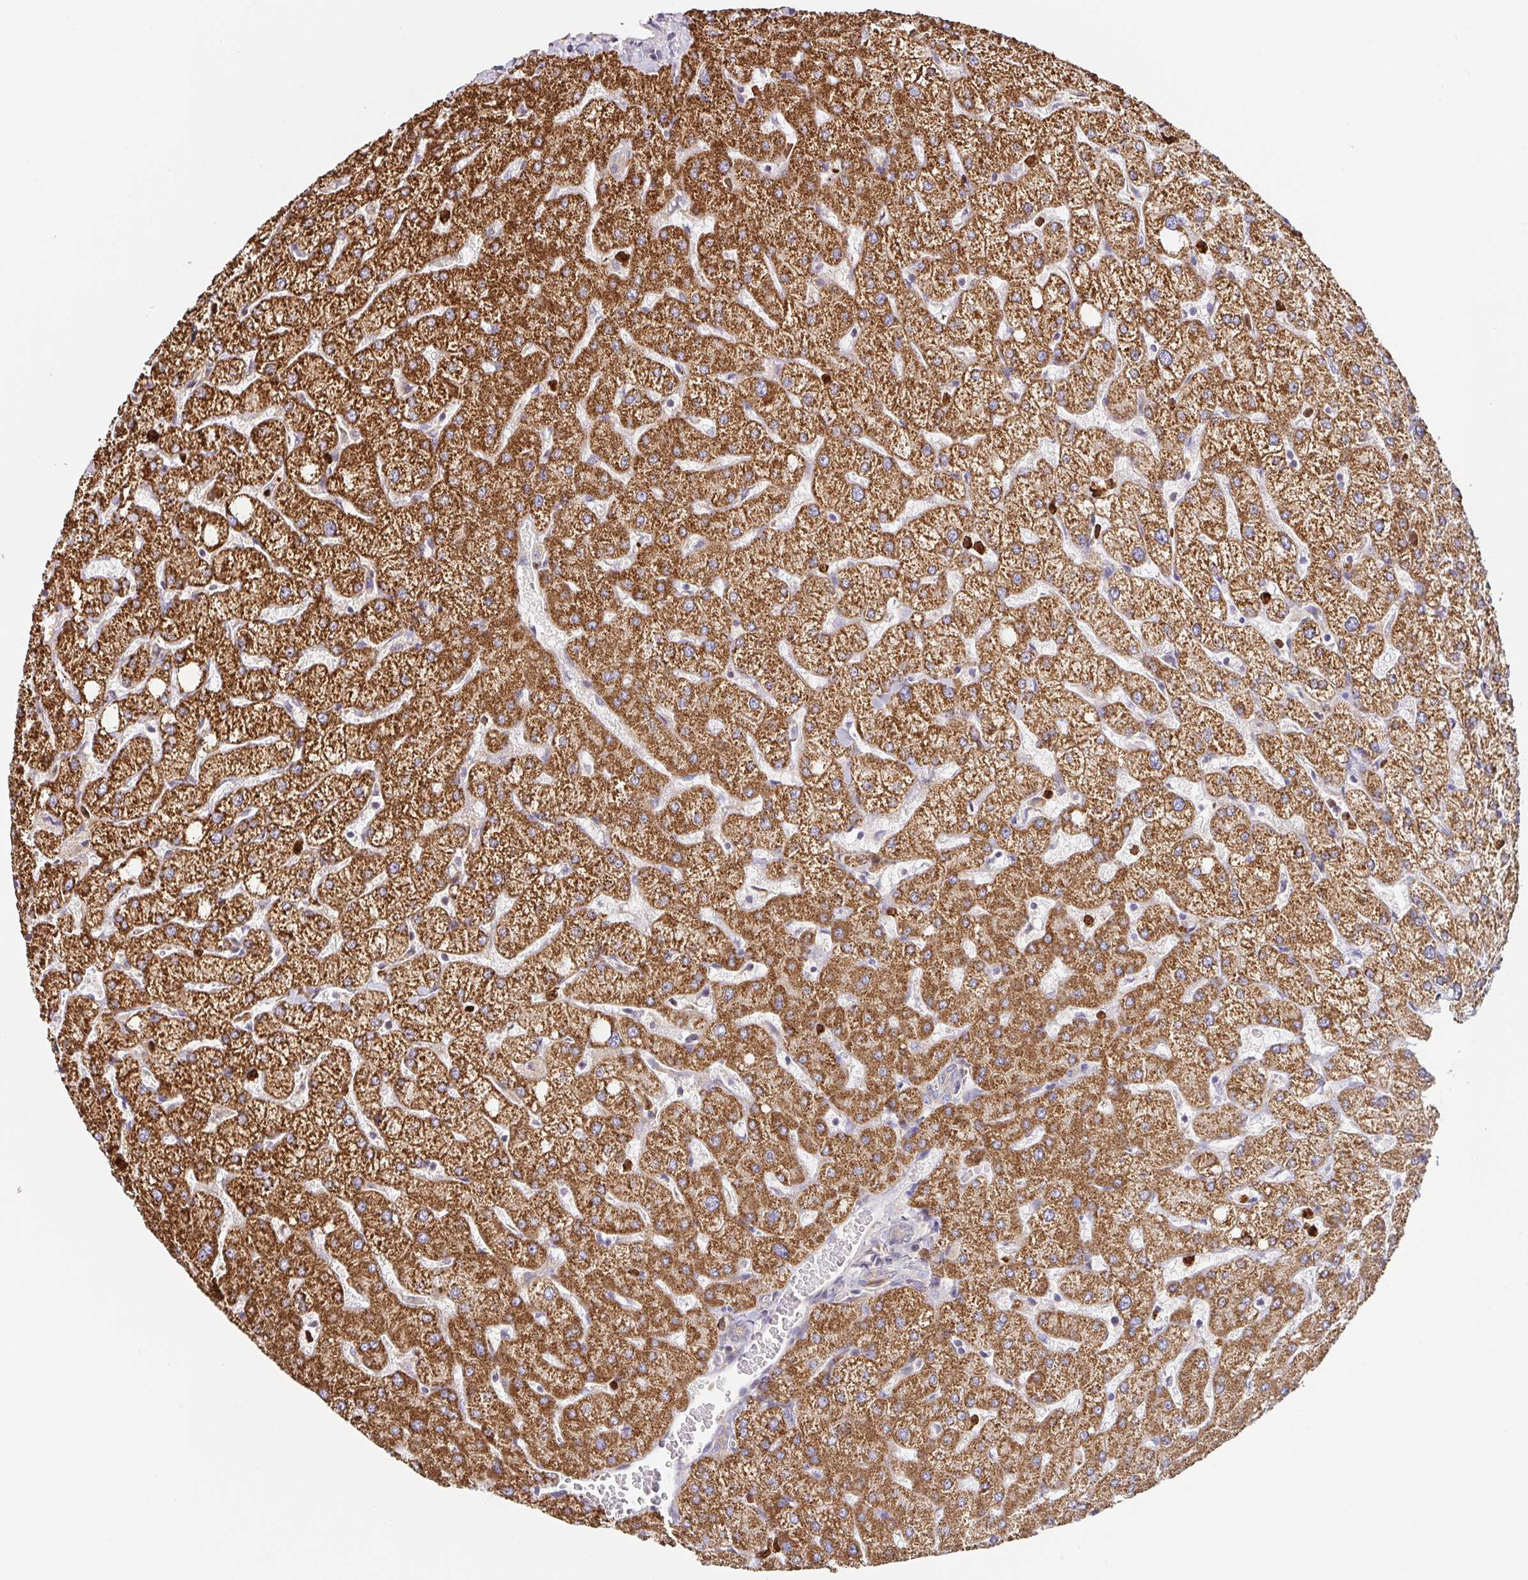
{"staining": {"intensity": "weak", "quantity": "25%-75%", "location": "cytoplasmic/membranous"}, "tissue": "liver", "cell_type": "Cholangiocytes", "image_type": "normal", "snomed": [{"axis": "morphology", "description": "Normal tissue, NOS"}, {"axis": "topography", "description": "Liver"}], "caption": "This micrograph demonstrates immunohistochemistry (IHC) staining of unremarkable human liver, with low weak cytoplasmic/membranous staining in approximately 25%-75% of cholangiocytes.", "gene": "PDPK1", "patient": {"sex": "female", "age": 54}}